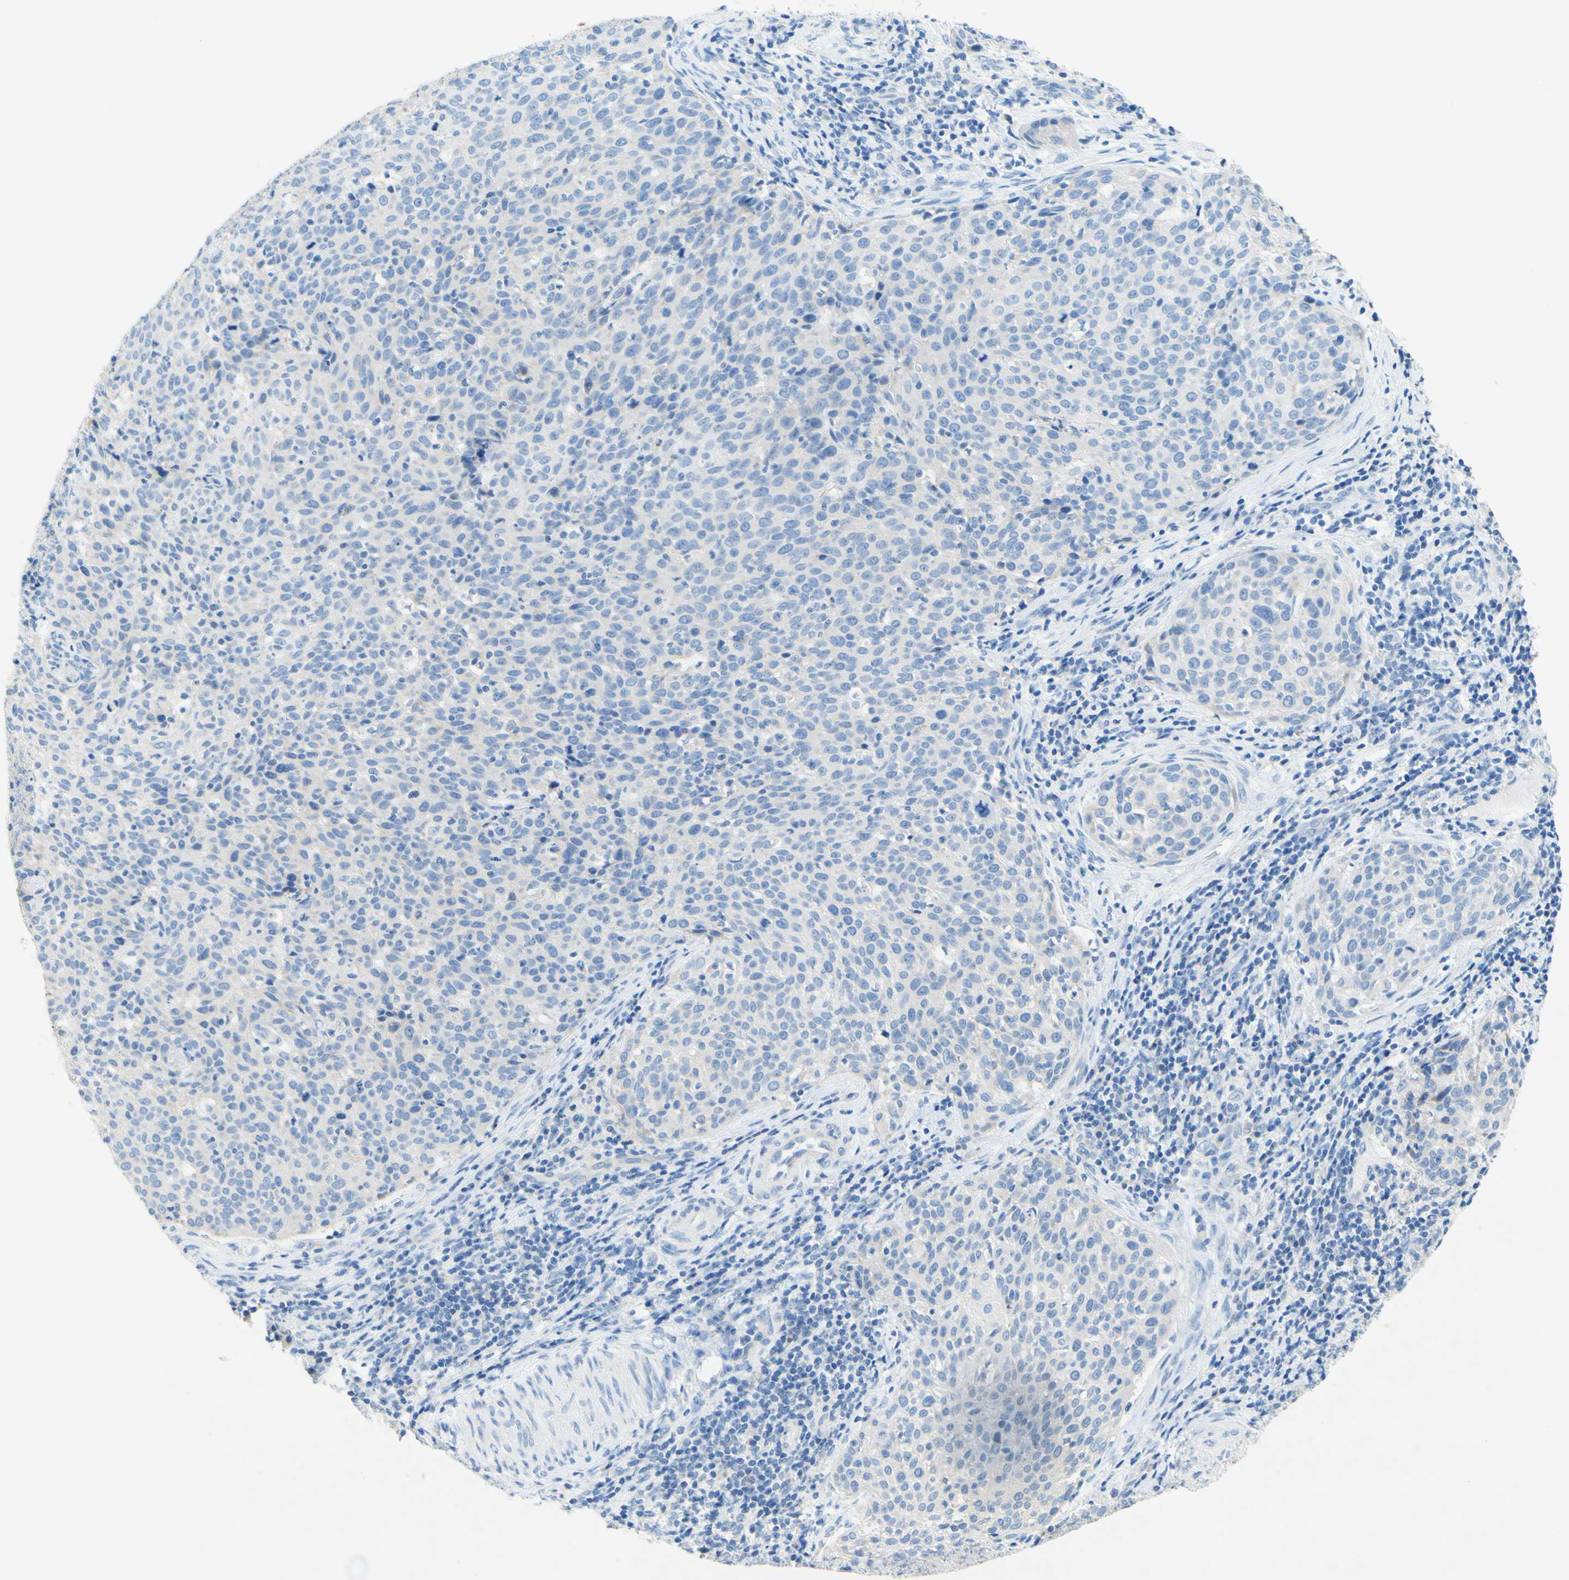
{"staining": {"intensity": "negative", "quantity": "none", "location": "none"}, "tissue": "cervical cancer", "cell_type": "Tumor cells", "image_type": "cancer", "snomed": [{"axis": "morphology", "description": "Squamous cell carcinoma, NOS"}, {"axis": "topography", "description": "Cervix"}], "caption": "Photomicrograph shows no significant protein positivity in tumor cells of cervical cancer (squamous cell carcinoma).", "gene": "SLC46A1", "patient": {"sex": "female", "age": 38}}